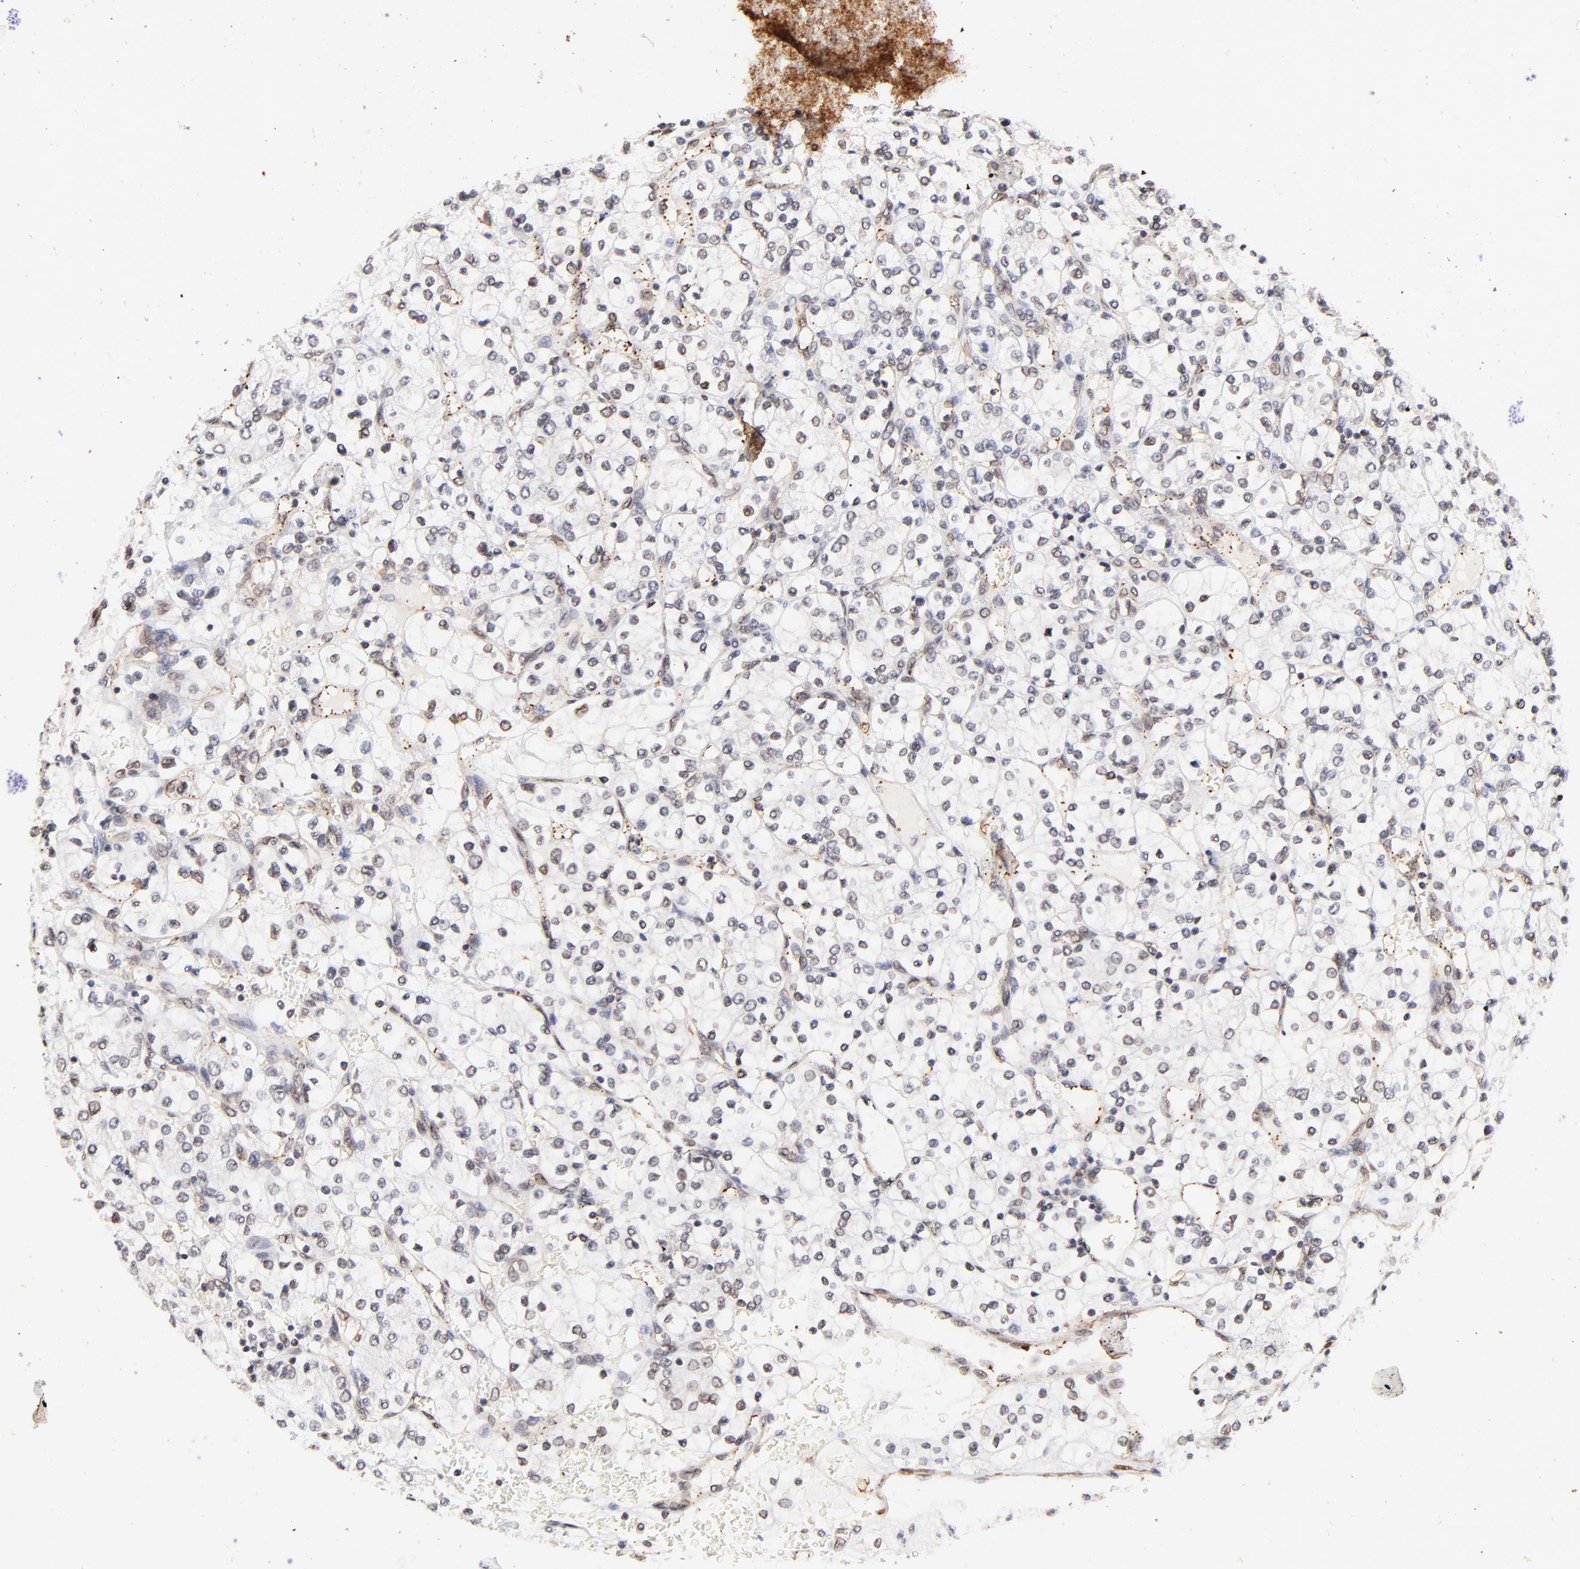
{"staining": {"intensity": "weak", "quantity": "25%-75%", "location": "cytoplasmic/membranous,nuclear"}, "tissue": "renal cancer", "cell_type": "Tumor cells", "image_type": "cancer", "snomed": [{"axis": "morphology", "description": "Adenocarcinoma, NOS"}, {"axis": "topography", "description": "Kidney"}], "caption": "Protein expression analysis of human adenocarcinoma (renal) reveals weak cytoplasmic/membranous and nuclear staining in about 25%-75% of tumor cells.", "gene": "ZFP92", "patient": {"sex": "female", "age": 62}}